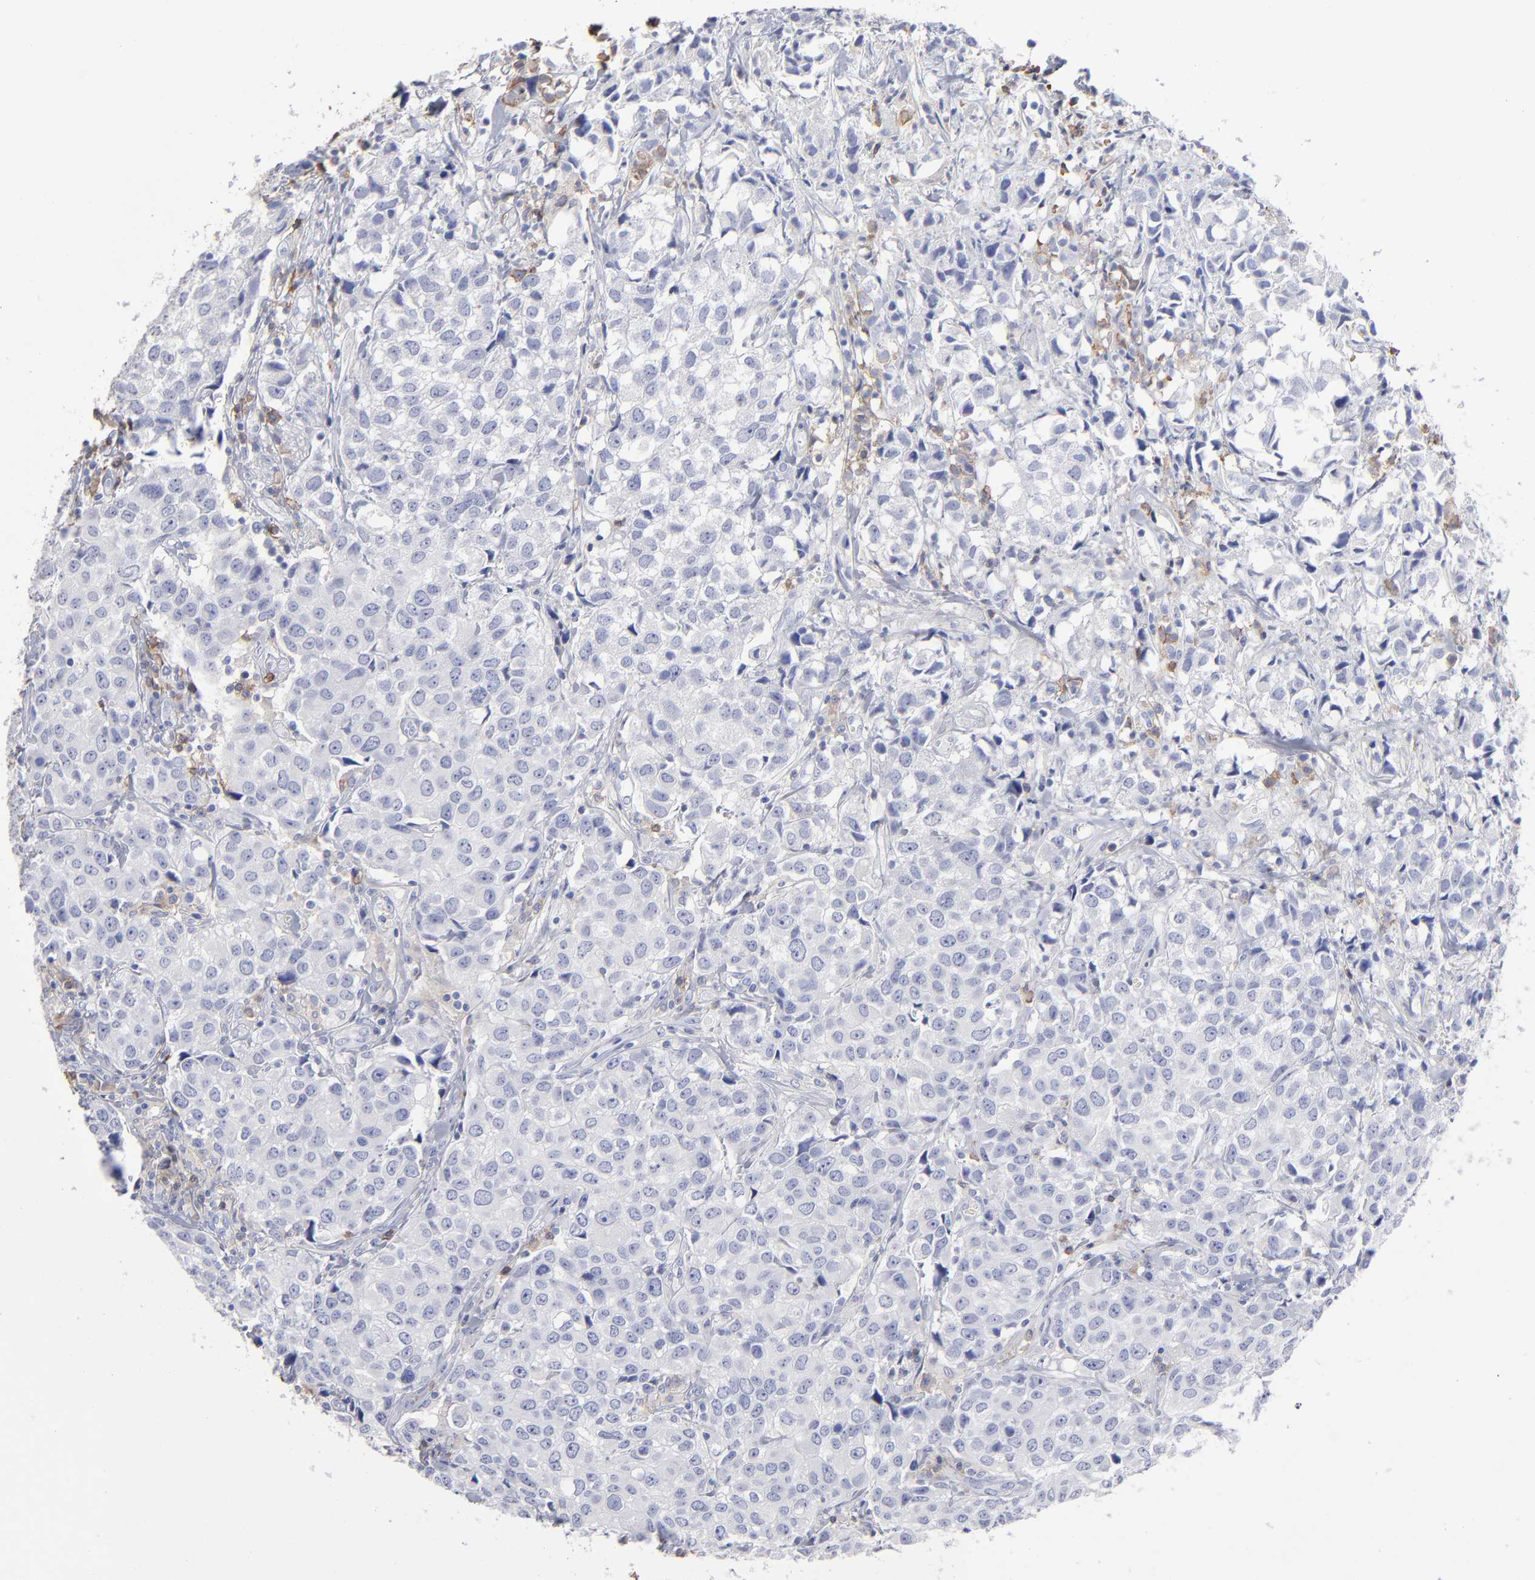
{"staining": {"intensity": "negative", "quantity": "none", "location": "none"}, "tissue": "urothelial cancer", "cell_type": "Tumor cells", "image_type": "cancer", "snomed": [{"axis": "morphology", "description": "Urothelial carcinoma, High grade"}, {"axis": "topography", "description": "Urinary bladder"}], "caption": "IHC micrograph of neoplastic tissue: human urothelial cancer stained with DAB demonstrates no significant protein positivity in tumor cells.", "gene": "LAT2", "patient": {"sex": "female", "age": 75}}